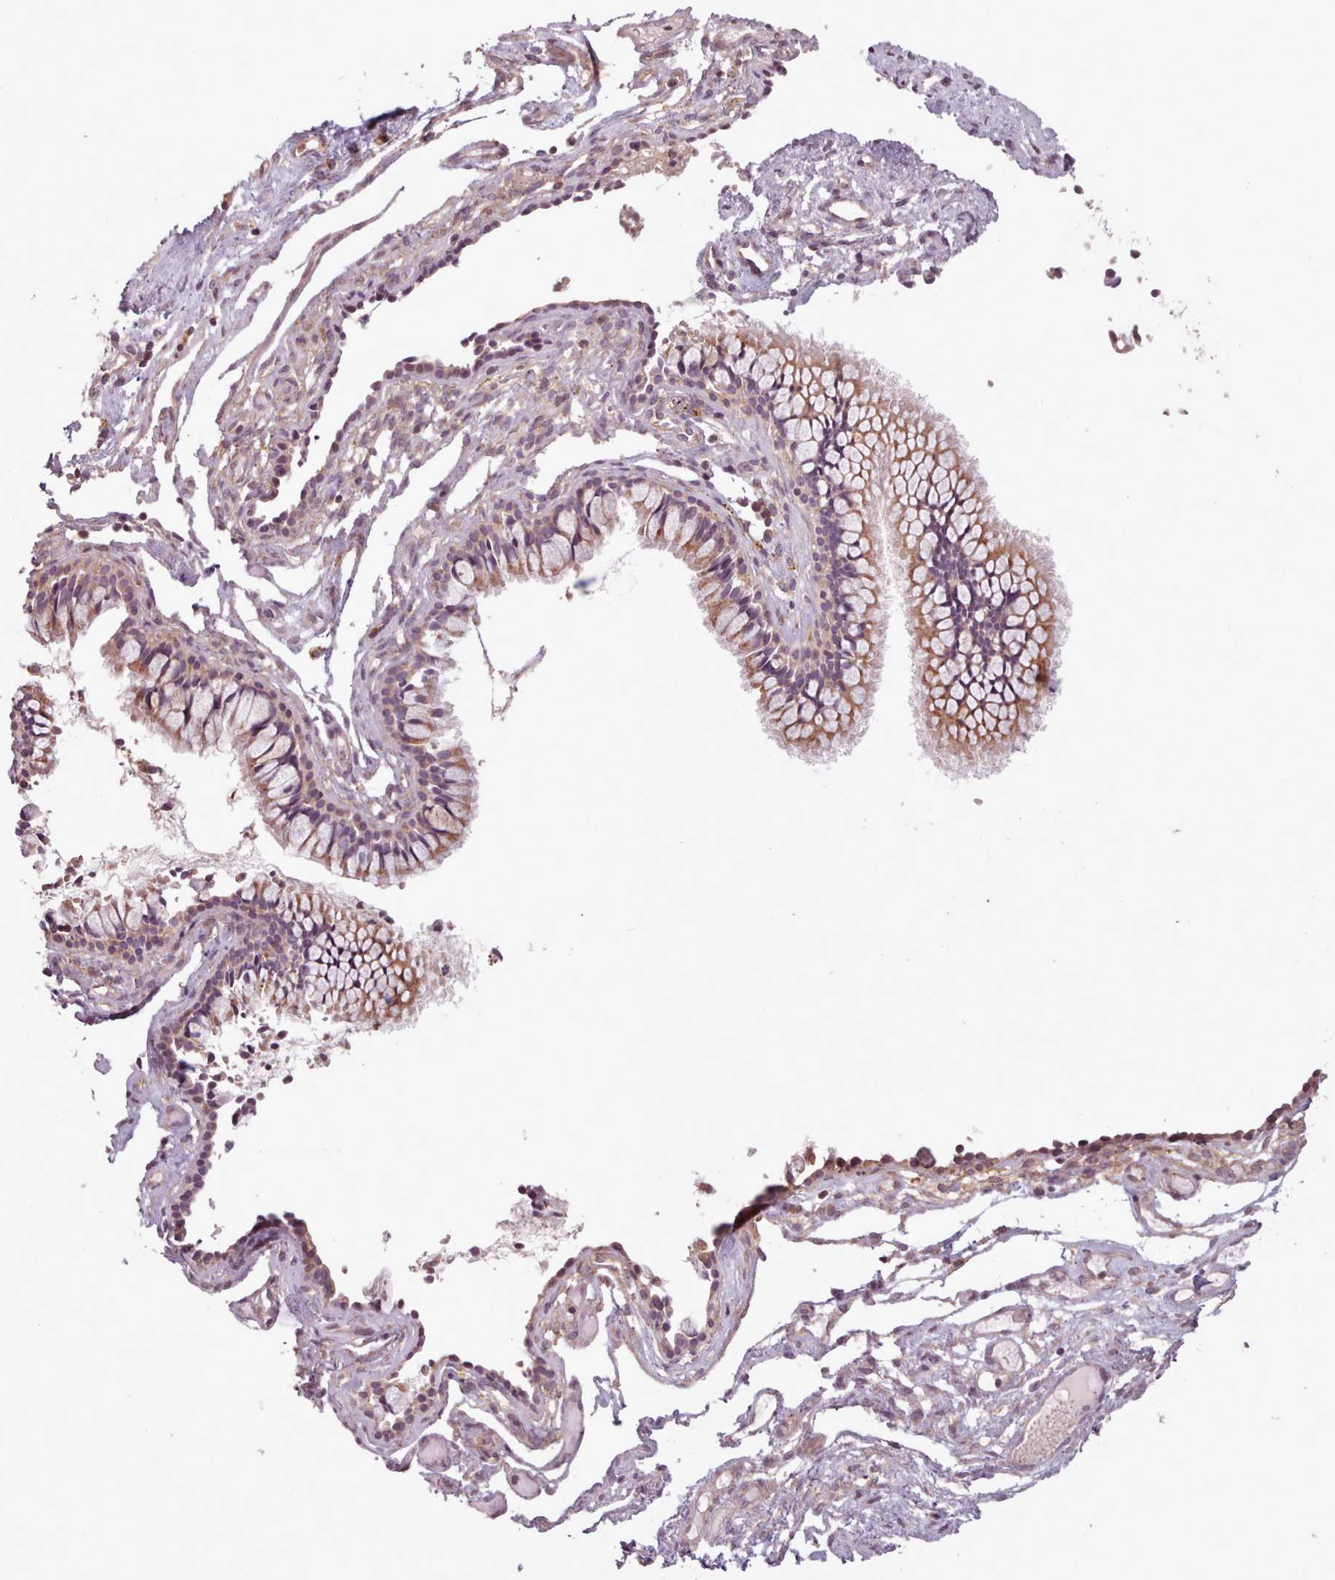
{"staining": {"intensity": "moderate", "quantity": "25%-75%", "location": "cytoplasmic/membranous"}, "tissue": "nasopharynx", "cell_type": "Respiratory epithelial cells", "image_type": "normal", "snomed": [{"axis": "morphology", "description": "Normal tissue, NOS"}, {"axis": "topography", "description": "Nasopharynx"}], "caption": "About 25%-75% of respiratory epithelial cells in unremarkable nasopharynx show moderate cytoplasmic/membranous protein positivity as visualized by brown immunohistochemical staining.", "gene": "WASHC2A", "patient": {"sex": "male", "age": 82}}